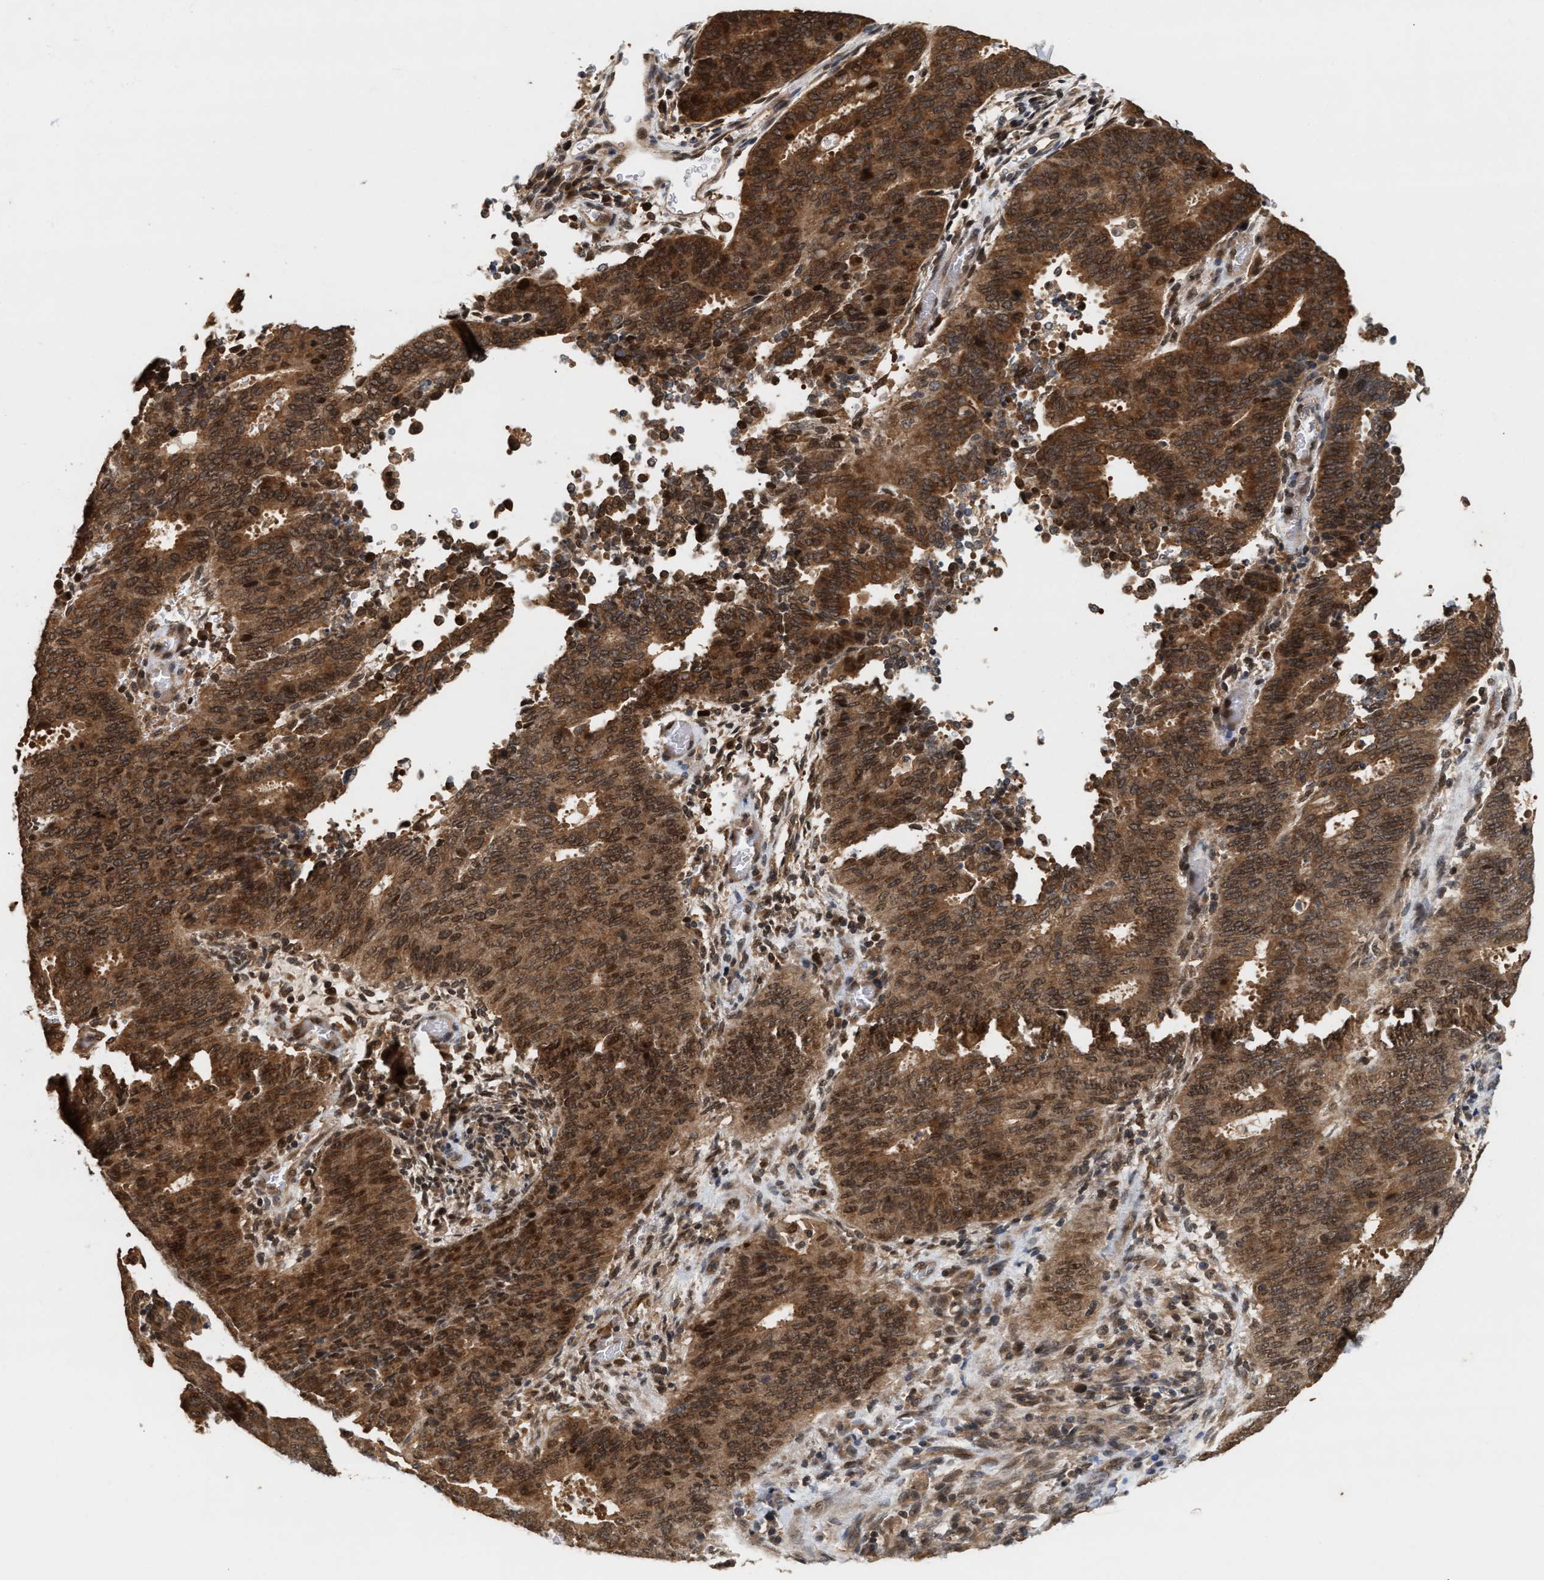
{"staining": {"intensity": "moderate", "quantity": ">75%", "location": "cytoplasmic/membranous,nuclear"}, "tissue": "cervical cancer", "cell_type": "Tumor cells", "image_type": "cancer", "snomed": [{"axis": "morphology", "description": "Adenocarcinoma, NOS"}, {"axis": "topography", "description": "Cervix"}], "caption": "Human cervical cancer stained with a protein marker displays moderate staining in tumor cells.", "gene": "ABHD5", "patient": {"sex": "female", "age": 44}}